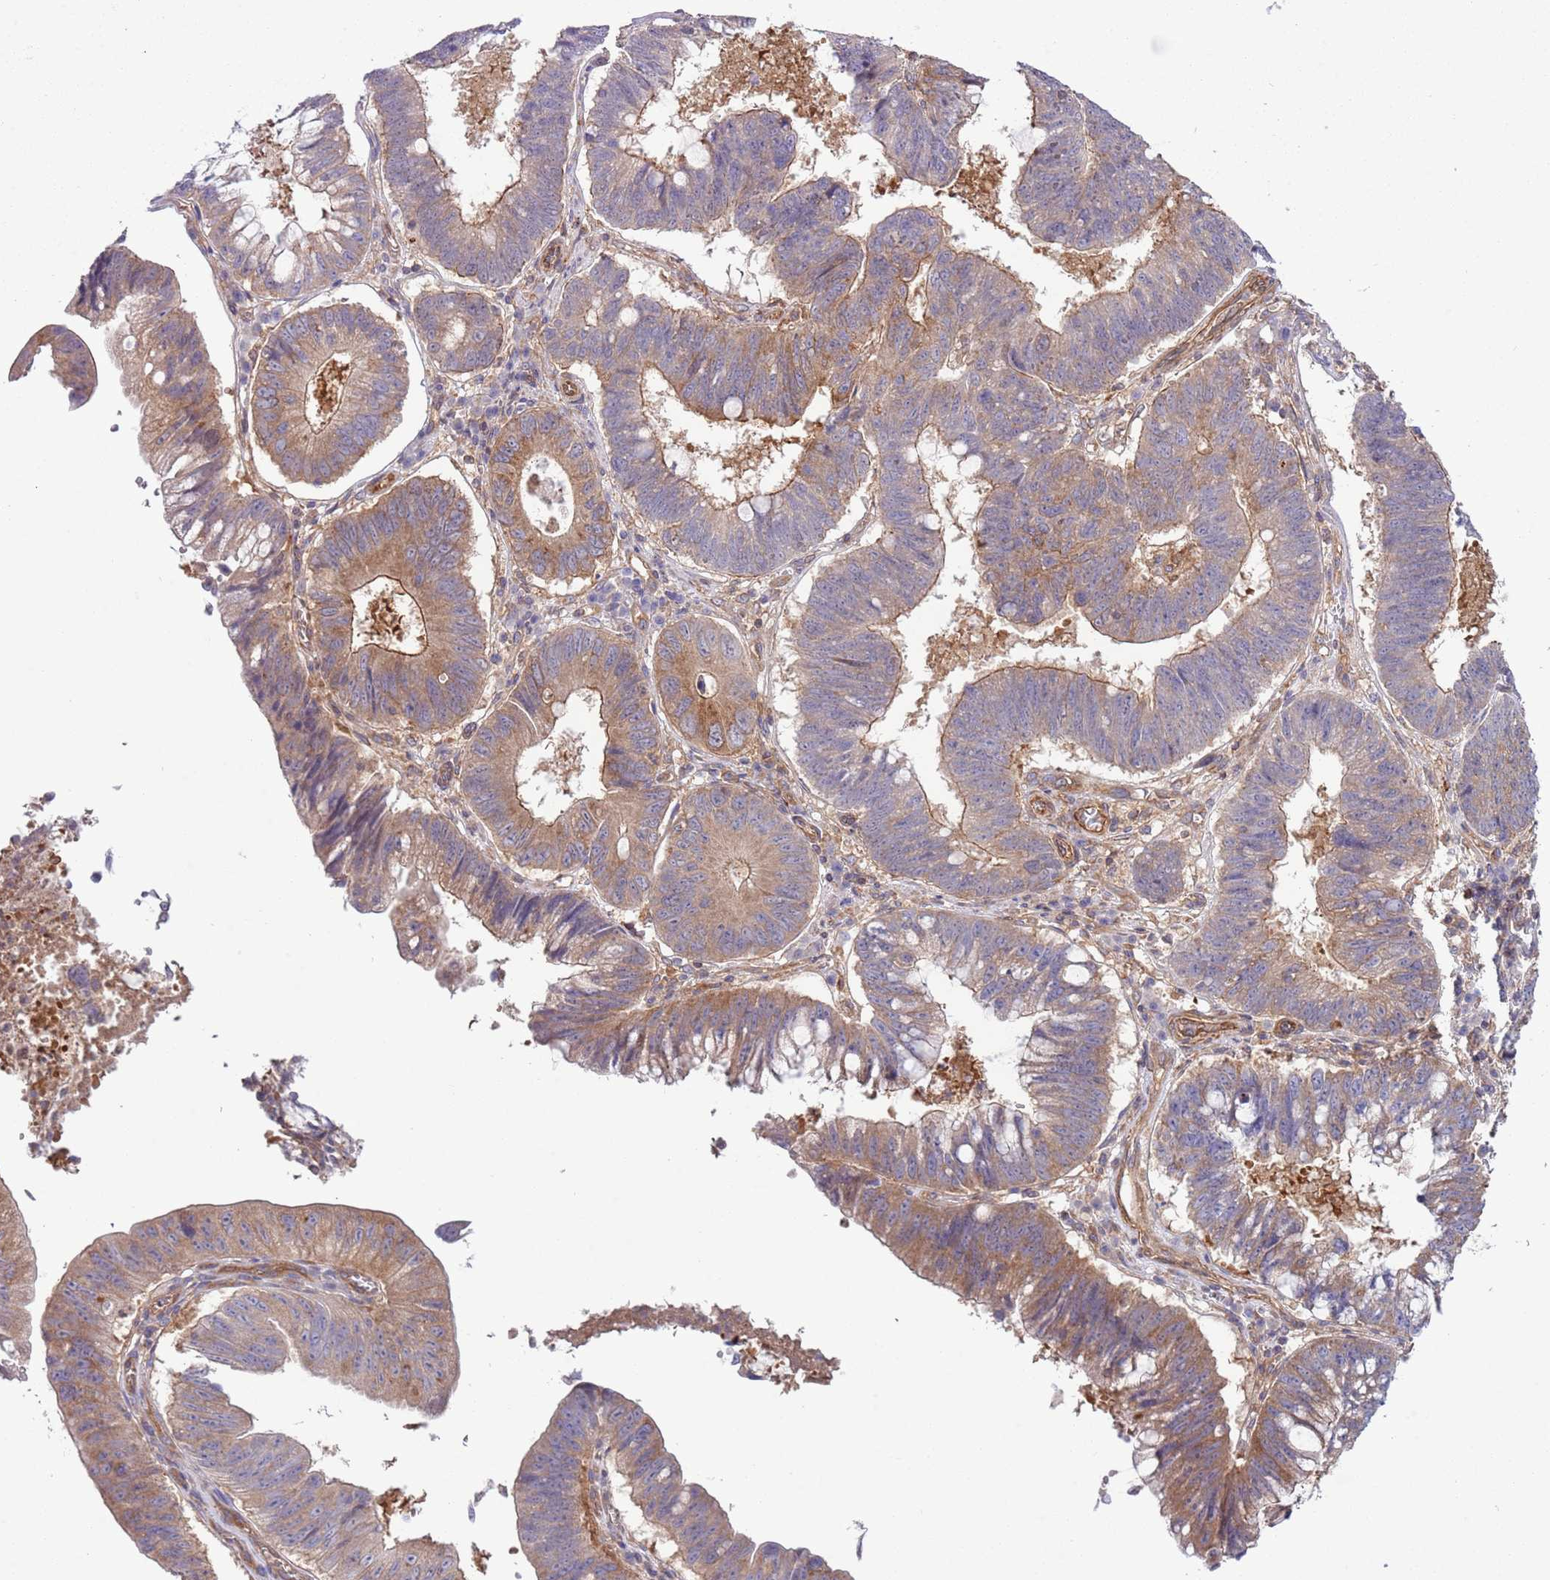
{"staining": {"intensity": "moderate", "quantity": "25%-75%", "location": "cytoplasmic/membranous"}, "tissue": "stomach cancer", "cell_type": "Tumor cells", "image_type": "cancer", "snomed": [{"axis": "morphology", "description": "Adenocarcinoma, NOS"}, {"axis": "topography", "description": "Stomach"}], "caption": "Adenocarcinoma (stomach) was stained to show a protein in brown. There is medium levels of moderate cytoplasmic/membranous staining in about 25%-75% of tumor cells. The protein is shown in brown color, while the nuclei are stained blue.", "gene": "LPIN2", "patient": {"sex": "male", "age": 59}}